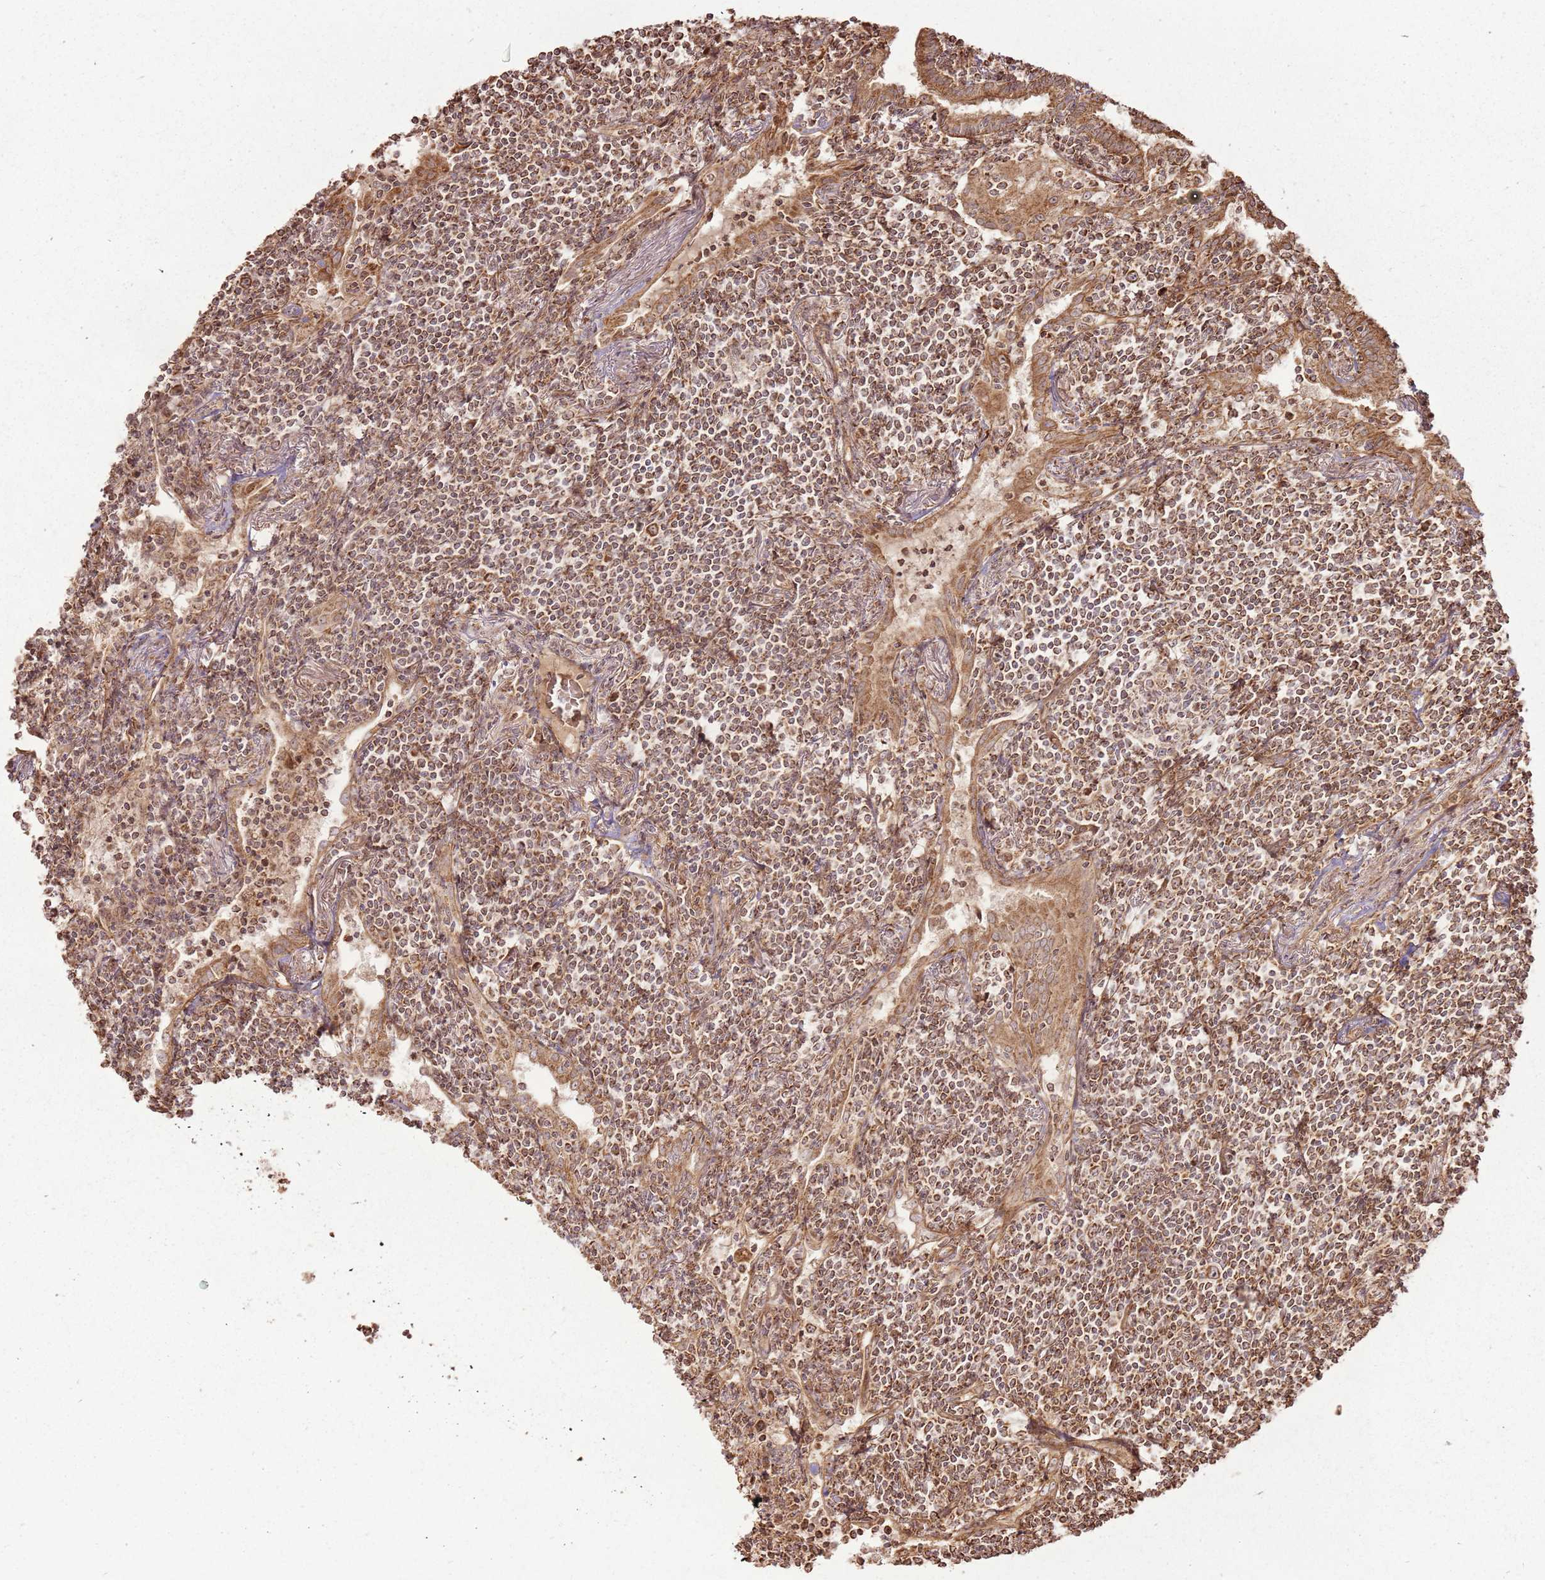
{"staining": {"intensity": "moderate", "quantity": ">75%", "location": "cytoplasmic/membranous"}, "tissue": "lymphoma", "cell_type": "Tumor cells", "image_type": "cancer", "snomed": [{"axis": "morphology", "description": "Malignant lymphoma, non-Hodgkin's type, Low grade"}, {"axis": "topography", "description": "Lung"}], "caption": "This histopathology image demonstrates immunohistochemistry (IHC) staining of human low-grade malignant lymphoma, non-Hodgkin's type, with medium moderate cytoplasmic/membranous staining in about >75% of tumor cells.", "gene": "MRPS6", "patient": {"sex": "female", "age": 71}}